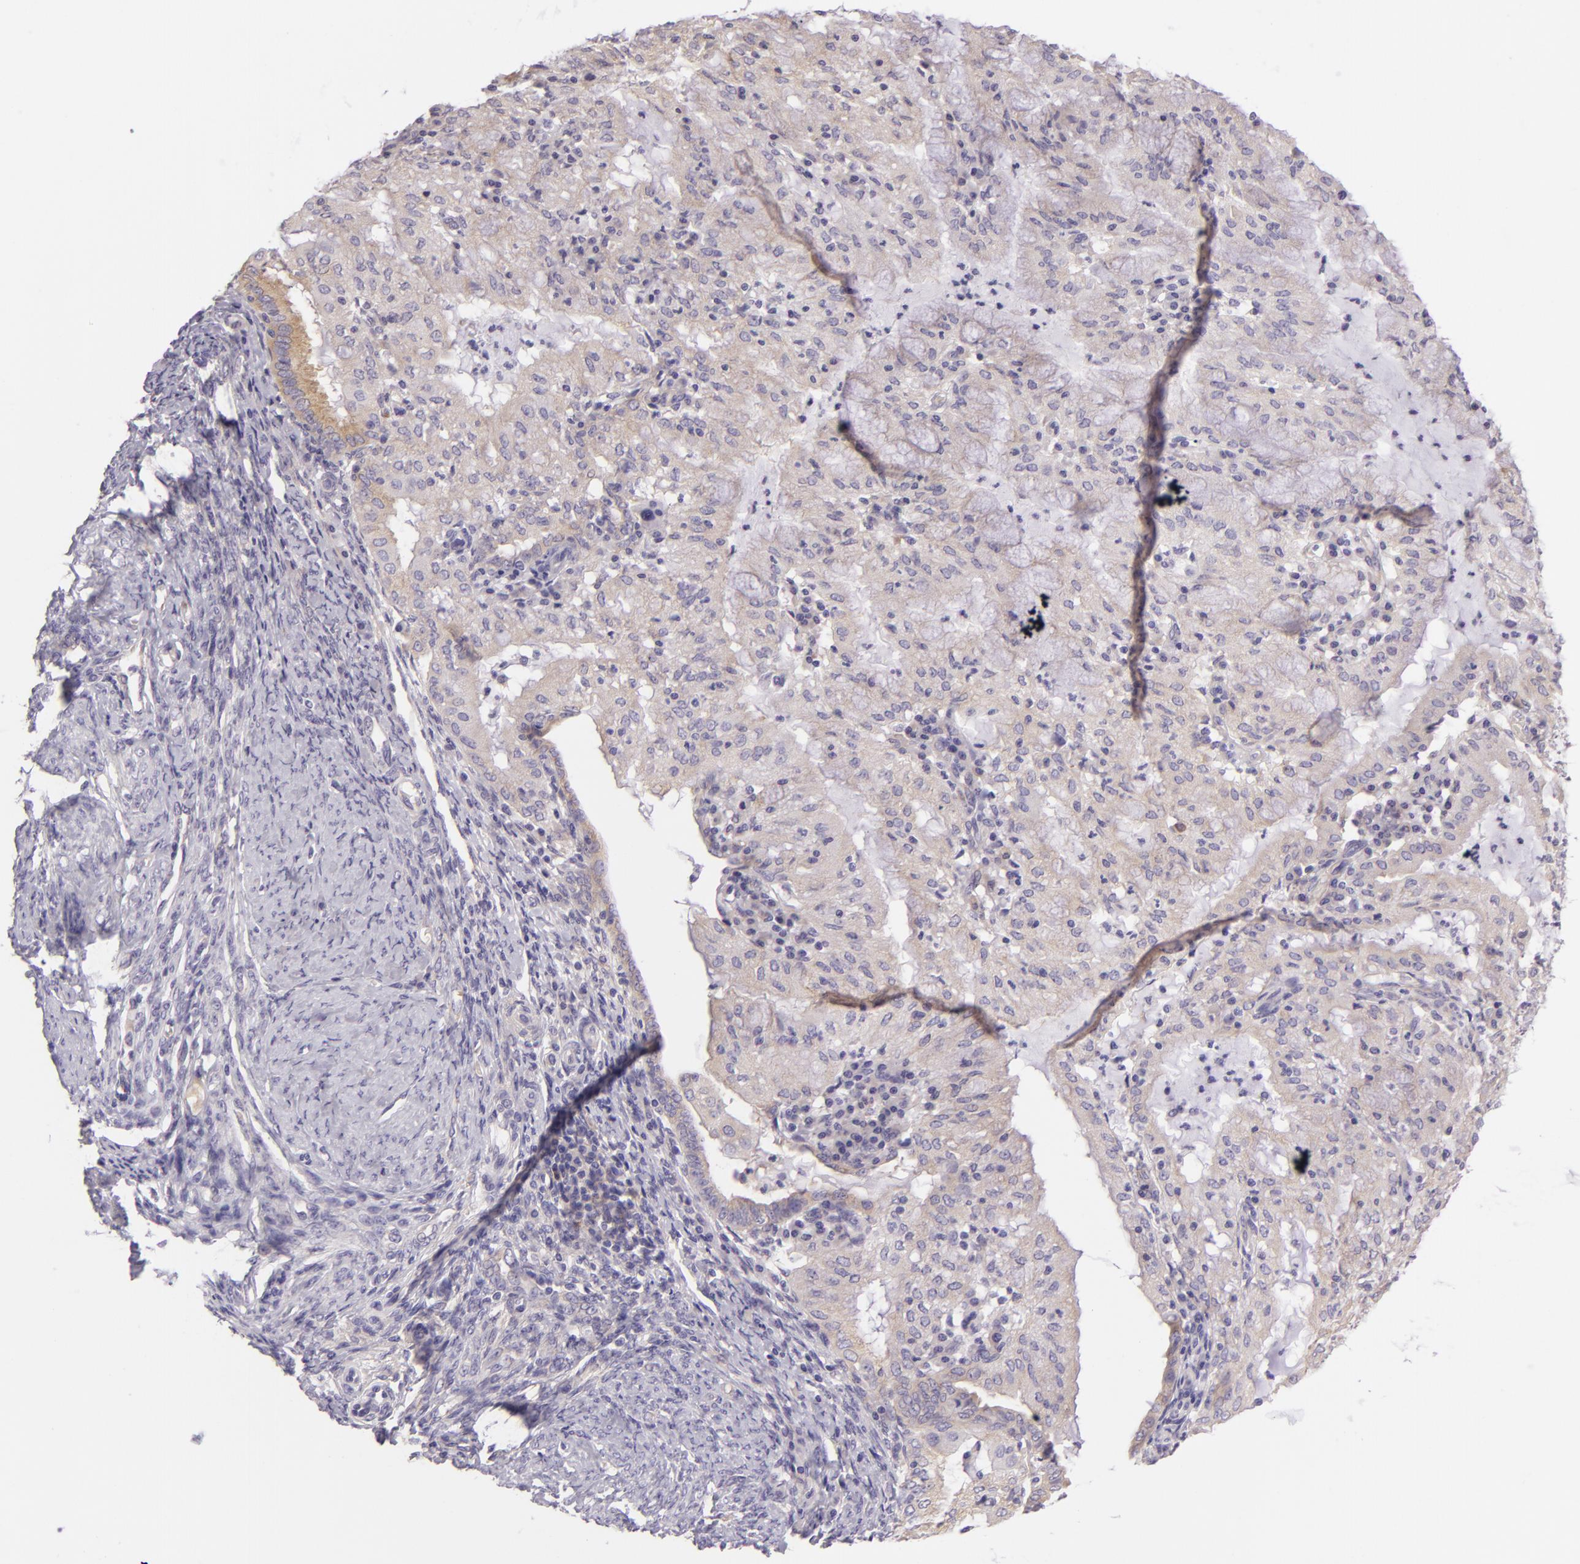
{"staining": {"intensity": "weak", "quantity": ">75%", "location": "cytoplasmic/membranous"}, "tissue": "endometrial cancer", "cell_type": "Tumor cells", "image_type": "cancer", "snomed": [{"axis": "morphology", "description": "Adenocarcinoma, NOS"}, {"axis": "topography", "description": "Endometrium"}], "caption": "Human adenocarcinoma (endometrial) stained for a protein (brown) displays weak cytoplasmic/membranous positive staining in about >75% of tumor cells.", "gene": "ZC3H7B", "patient": {"sex": "female", "age": 63}}